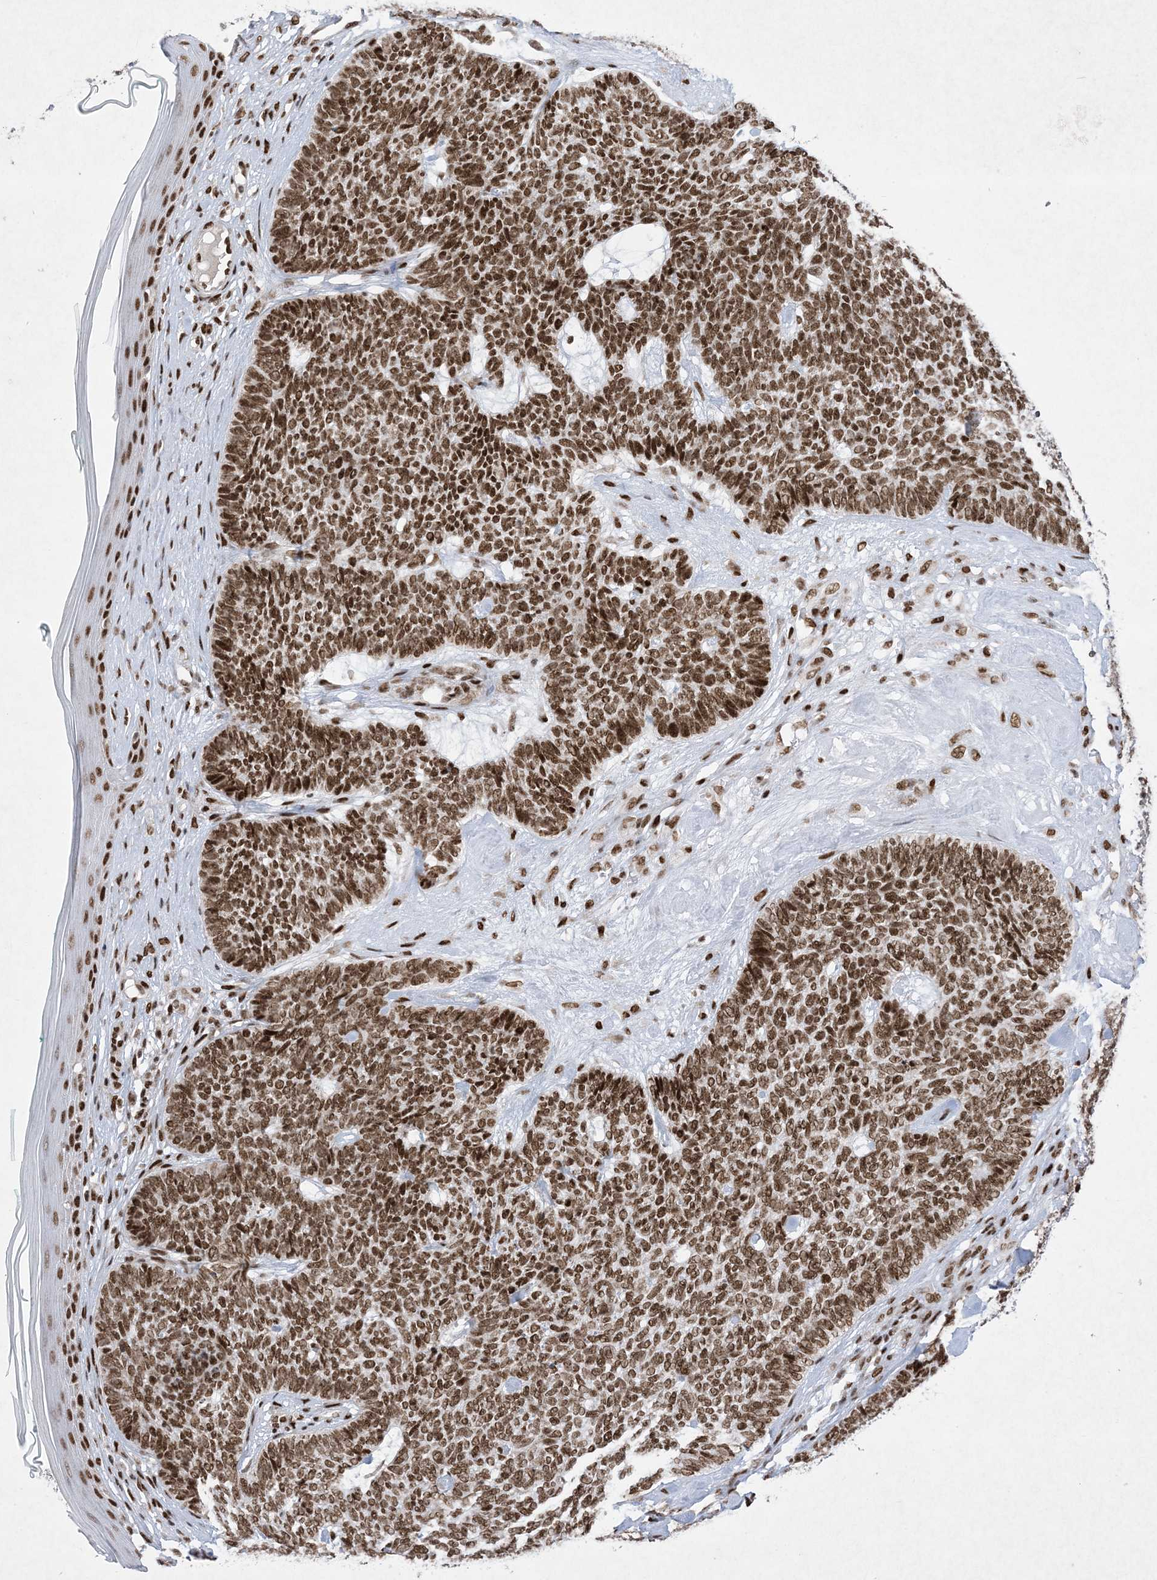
{"staining": {"intensity": "strong", "quantity": ">75%", "location": "nuclear"}, "tissue": "skin cancer", "cell_type": "Tumor cells", "image_type": "cancer", "snomed": [{"axis": "morphology", "description": "Basal cell carcinoma"}, {"axis": "topography", "description": "Skin"}], "caption": "Protein expression analysis of human basal cell carcinoma (skin) reveals strong nuclear expression in approximately >75% of tumor cells.", "gene": "PKNOX2", "patient": {"sex": "female", "age": 84}}